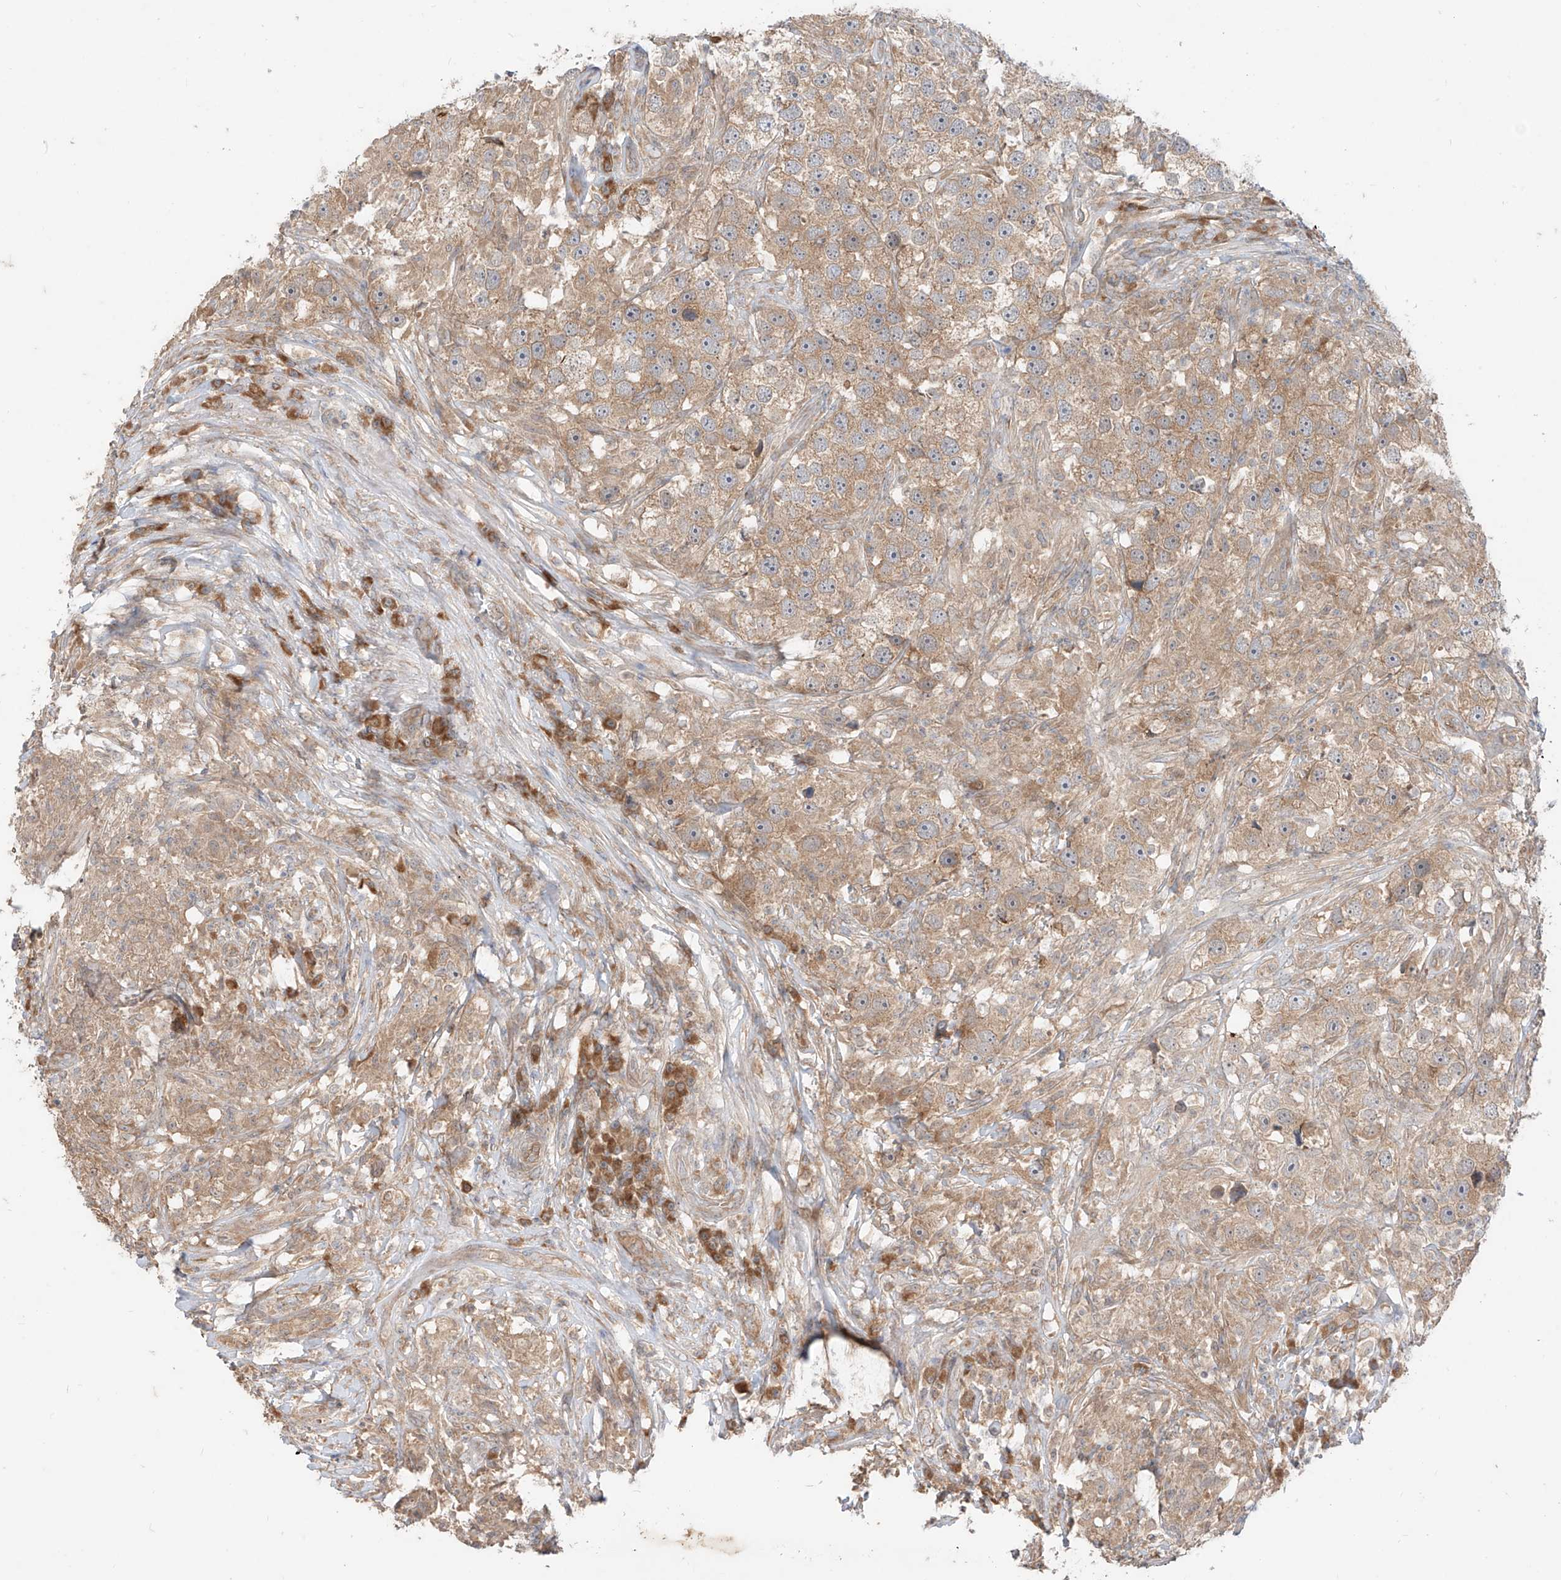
{"staining": {"intensity": "weak", "quantity": ">75%", "location": "cytoplasmic/membranous"}, "tissue": "testis cancer", "cell_type": "Tumor cells", "image_type": "cancer", "snomed": [{"axis": "morphology", "description": "Seminoma, NOS"}, {"axis": "topography", "description": "Testis"}], "caption": "An immunohistochemistry (IHC) micrograph of tumor tissue is shown. Protein staining in brown labels weak cytoplasmic/membranous positivity in testis cancer (seminoma) within tumor cells.", "gene": "MTUS2", "patient": {"sex": "male", "age": 49}}